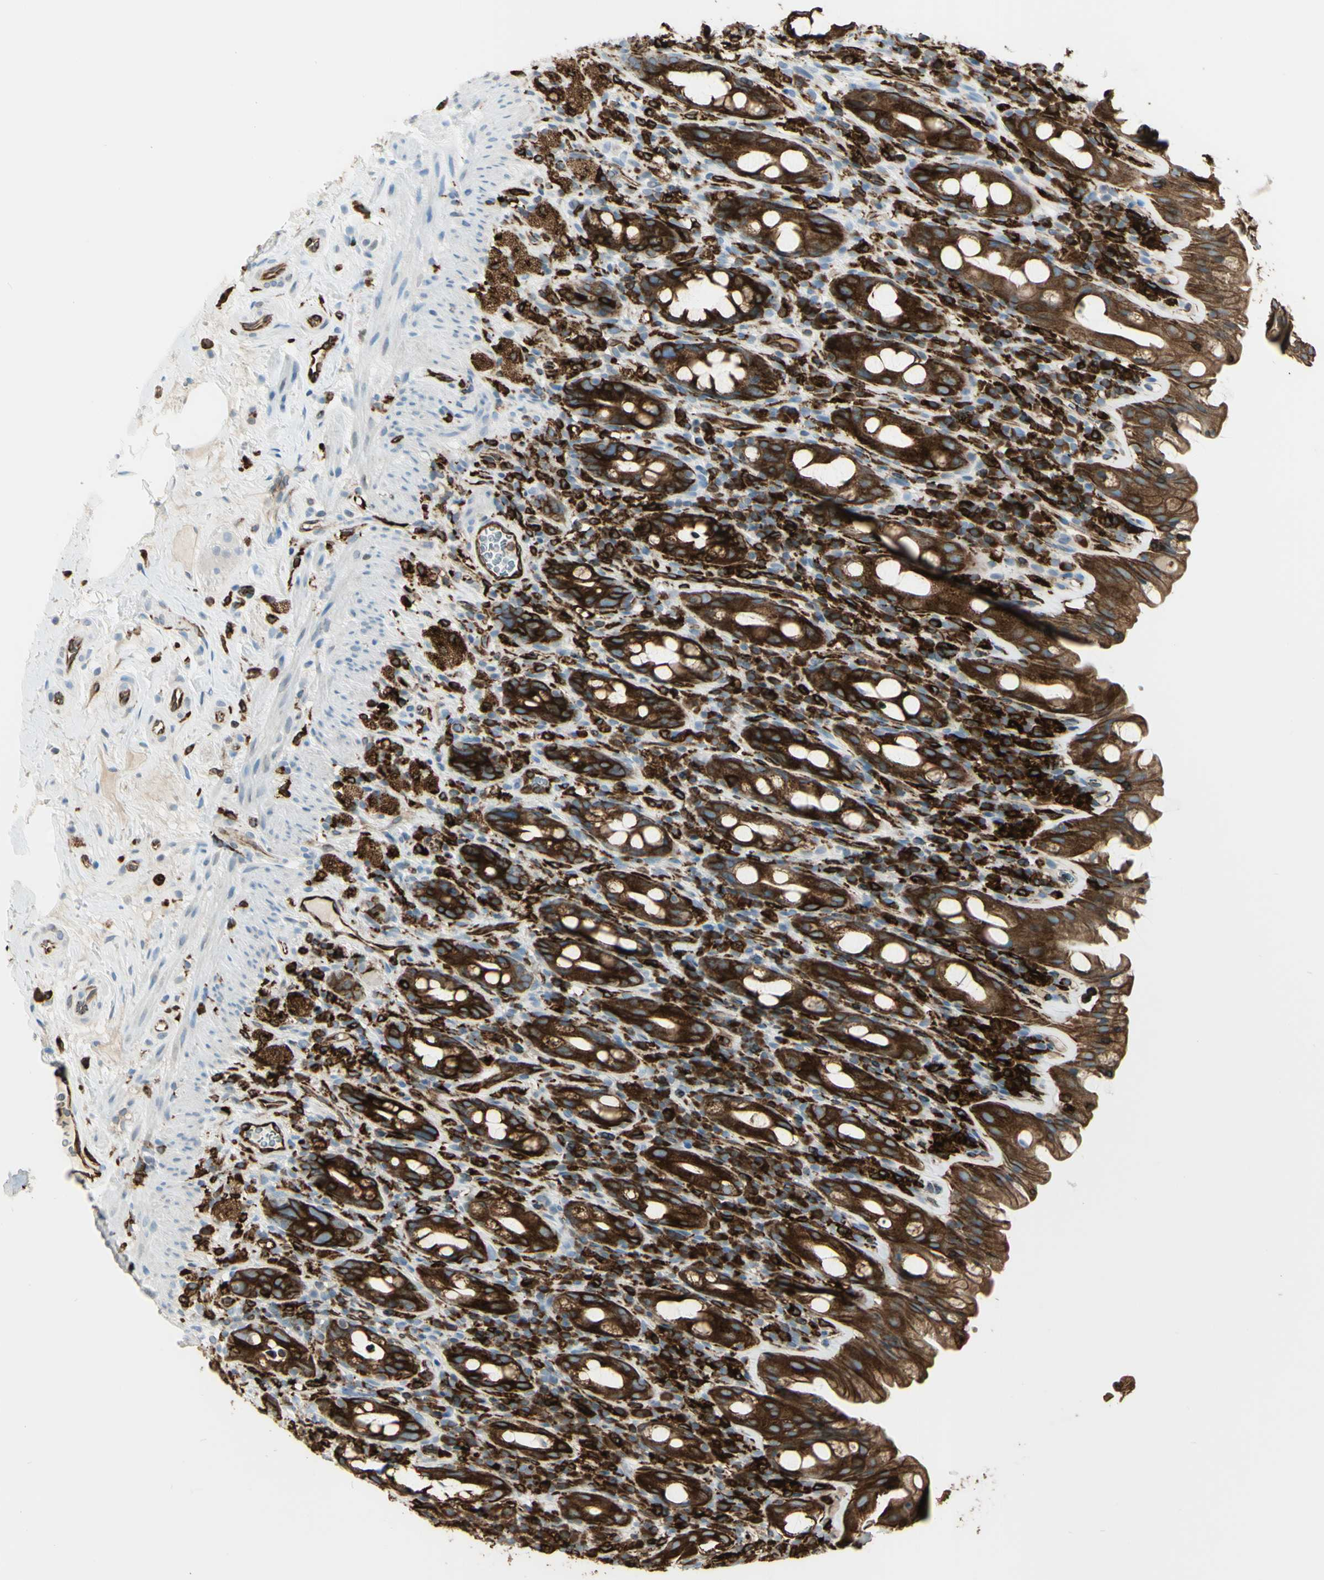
{"staining": {"intensity": "strong", "quantity": ">75%", "location": "cytoplasmic/membranous"}, "tissue": "rectum", "cell_type": "Glandular cells", "image_type": "normal", "snomed": [{"axis": "morphology", "description": "Normal tissue, NOS"}, {"axis": "topography", "description": "Rectum"}], "caption": "Immunohistochemistry (IHC) (DAB (3,3'-diaminobenzidine)) staining of normal human rectum shows strong cytoplasmic/membranous protein positivity in approximately >75% of glandular cells. (Stains: DAB in brown, nuclei in blue, Microscopy: brightfield microscopy at high magnification).", "gene": "CD74", "patient": {"sex": "male", "age": 44}}